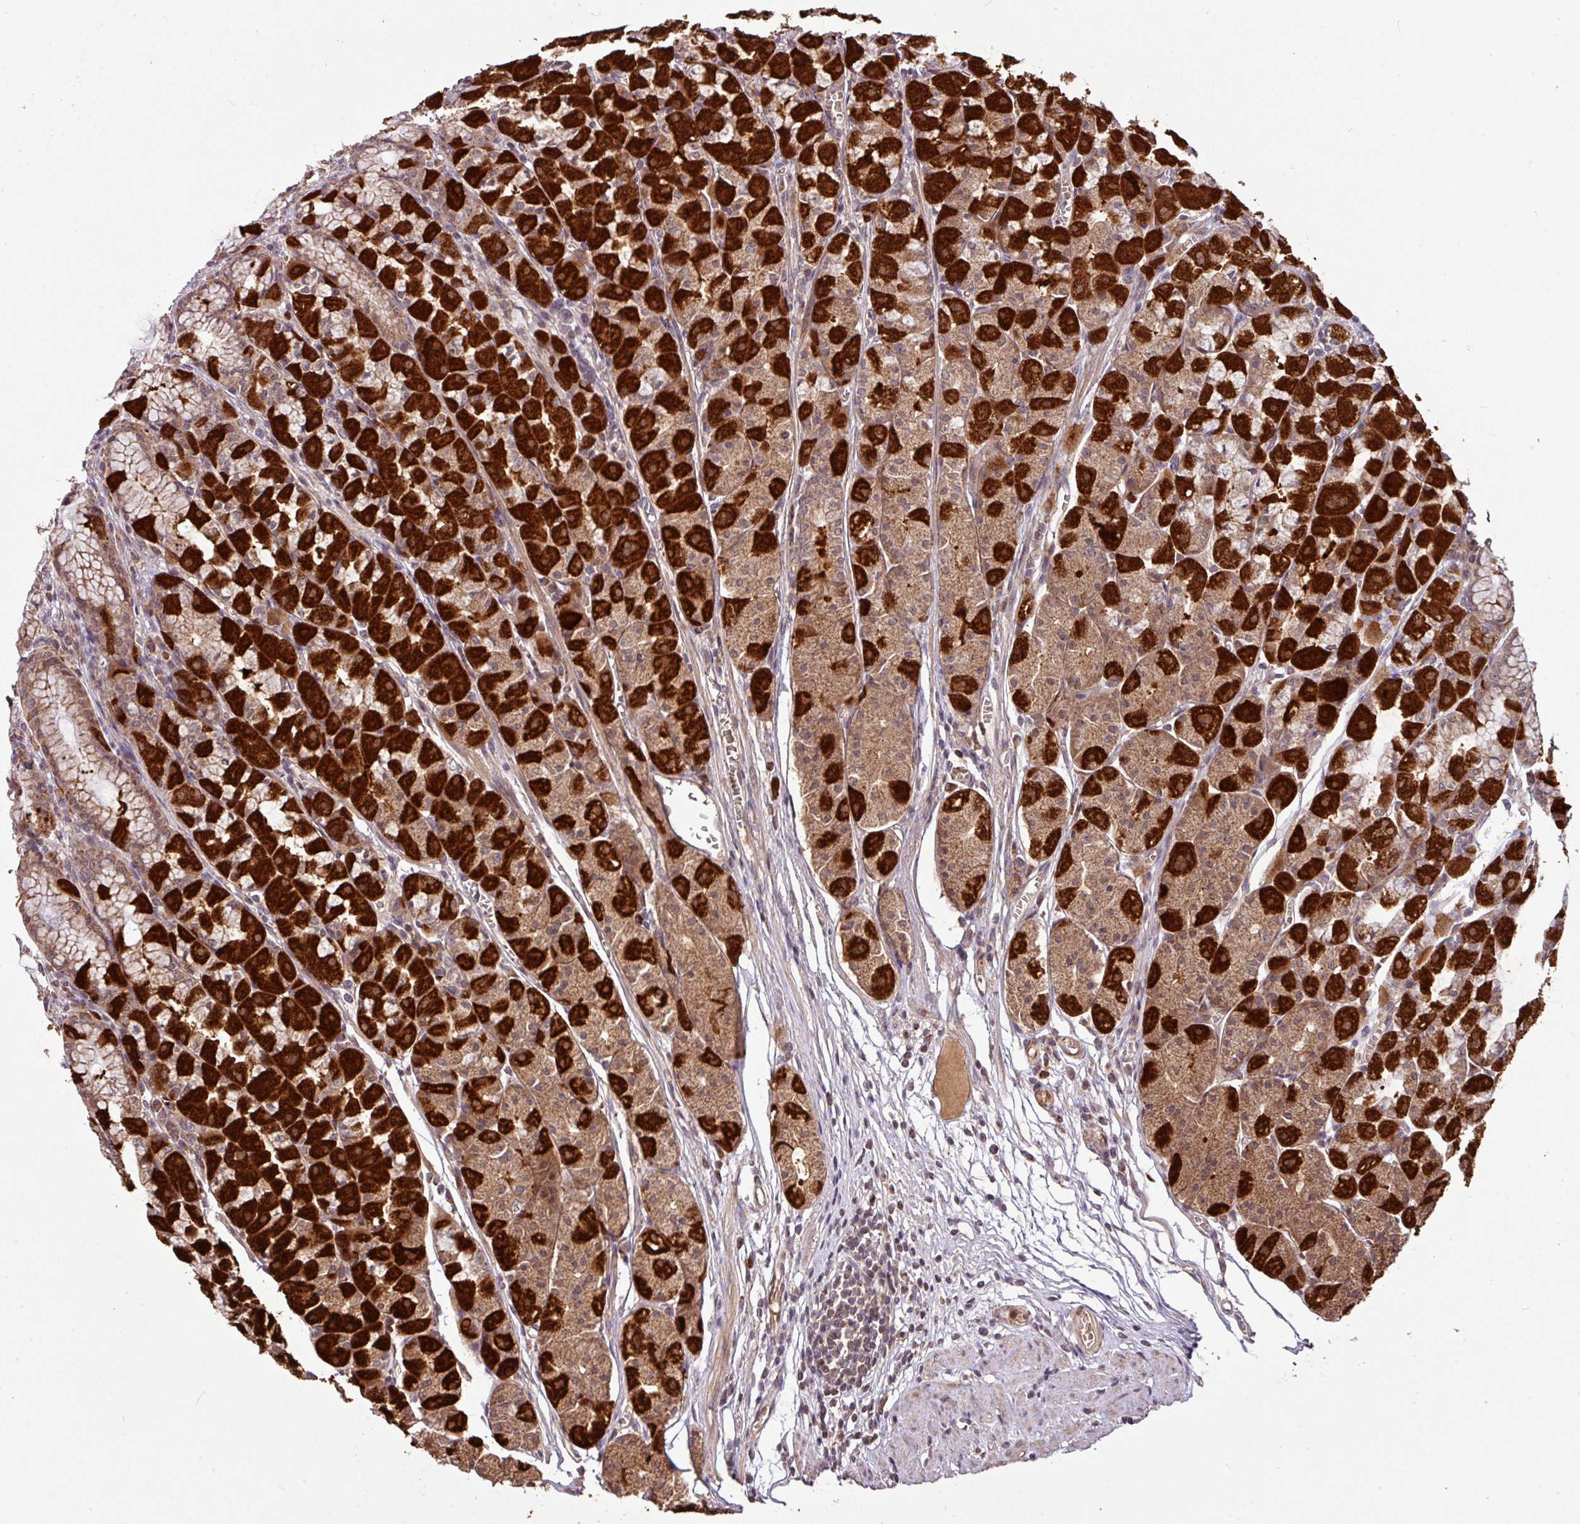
{"staining": {"intensity": "strong", "quantity": ">75%", "location": "cytoplasmic/membranous"}, "tissue": "stomach", "cell_type": "Glandular cells", "image_type": "normal", "snomed": [{"axis": "morphology", "description": "Normal tissue, NOS"}, {"axis": "topography", "description": "Stomach"}], "caption": "Stomach stained with DAB immunohistochemistry (IHC) displays high levels of strong cytoplasmic/membranous expression in approximately >75% of glandular cells. (IHC, brightfield microscopy, high magnification).", "gene": "YPEL1", "patient": {"sex": "male", "age": 55}}